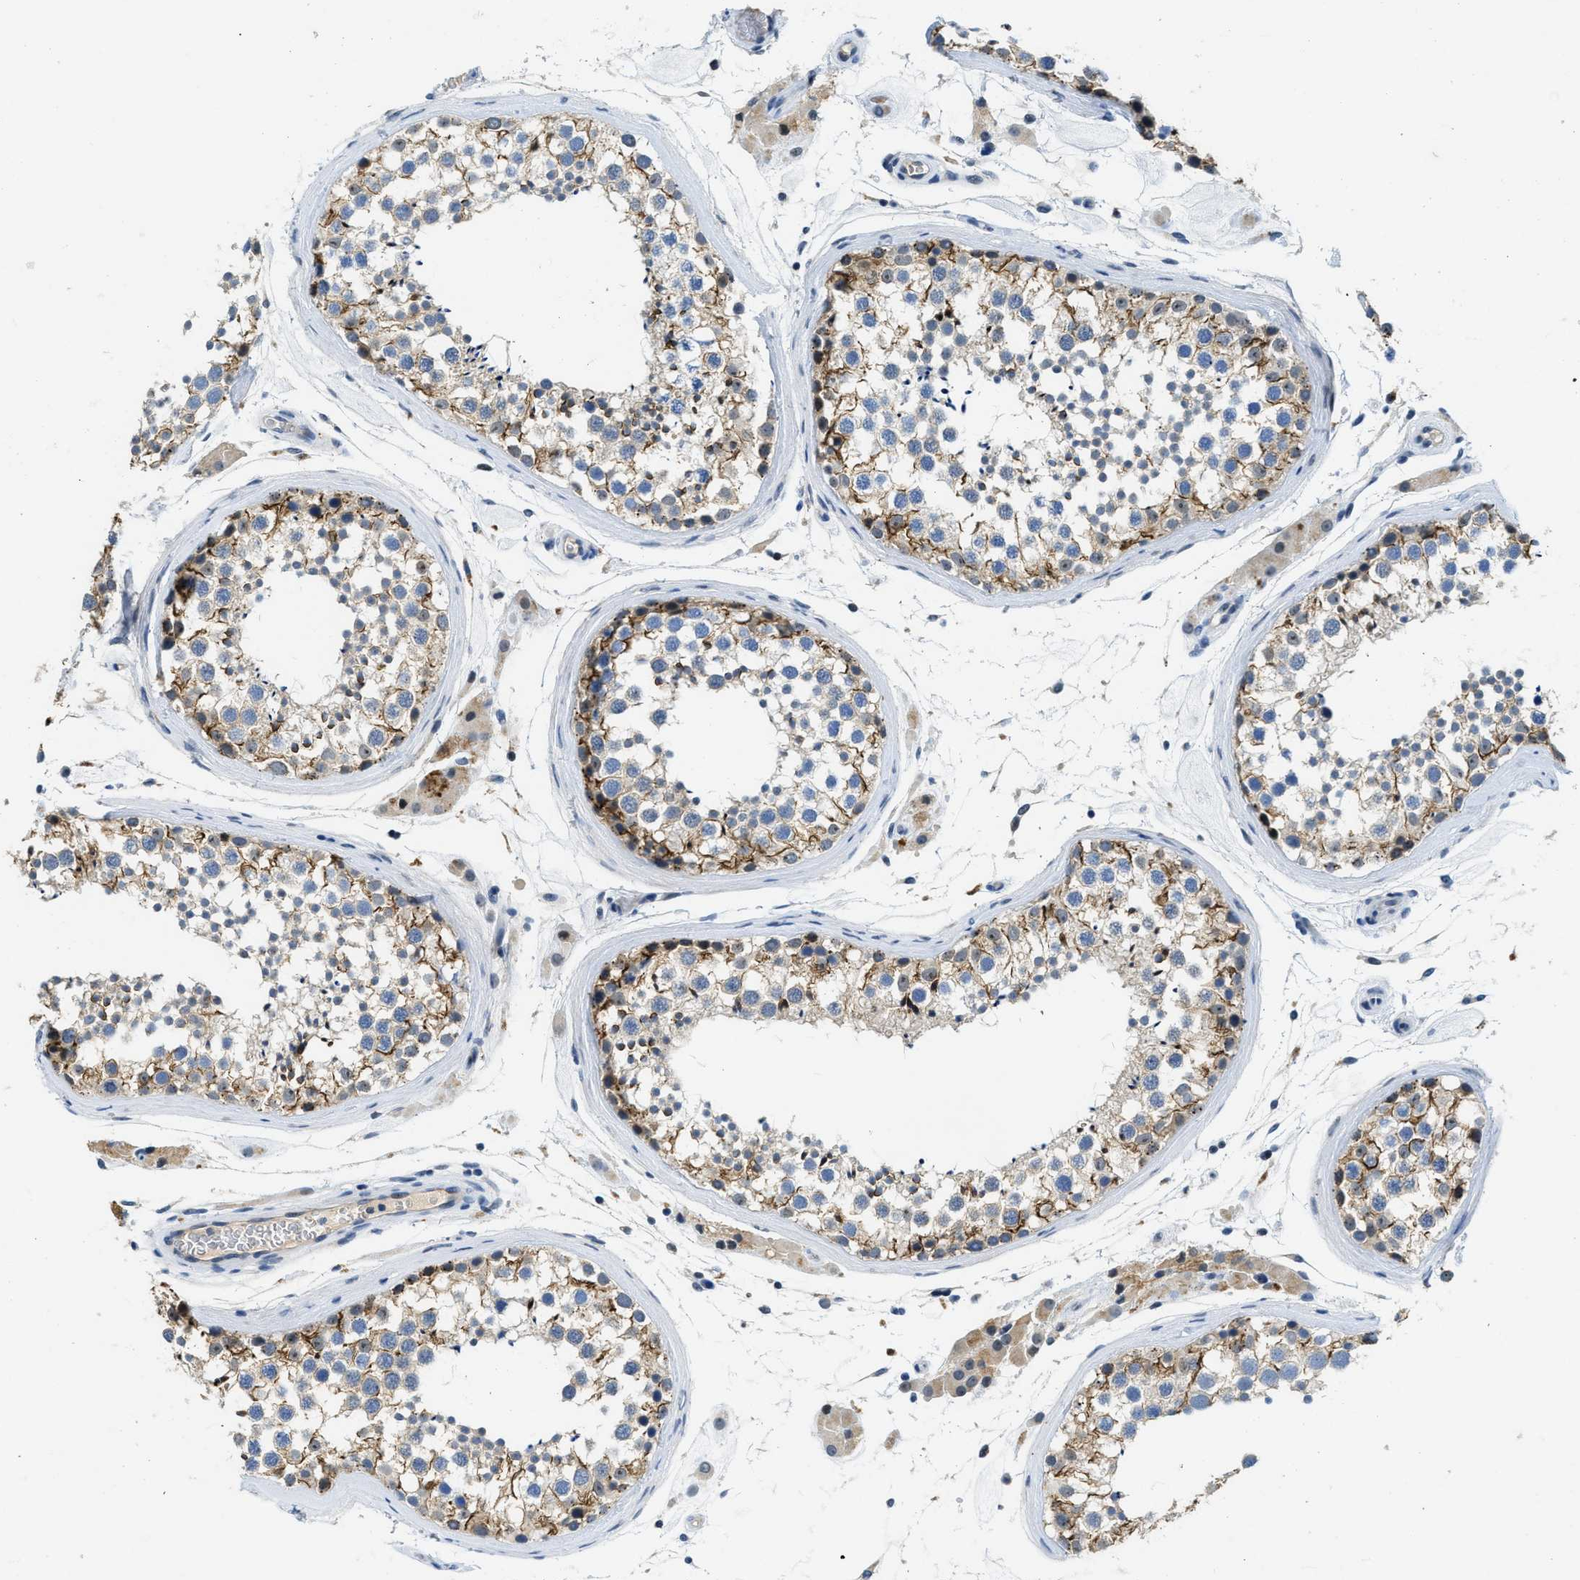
{"staining": {"intensity": "weak", "quantity": "25%-75%", "location": "cytoplasmic/membranous"}, "tissue": "testis", "cell_type": "Cells in seminiferous ducts", "image_type": "normal", "snomed": [{"axis": "morphology", "description": "Normal tissue, NOS"}, {"axis": "topography", "description": "Testis"}], "caption": "Testis stained with DAB (3,3'-diaminobenzidine) immunohistochemistry shows low levels of weak cytoplasmic/membranous positivity in approximately 25%-75% of cells in seminiferous ducts. (IHC, brightfield microscopy, high magnification).", "gene": "SLCO2A1", "patient": {"sex": "male", "age": 46}}